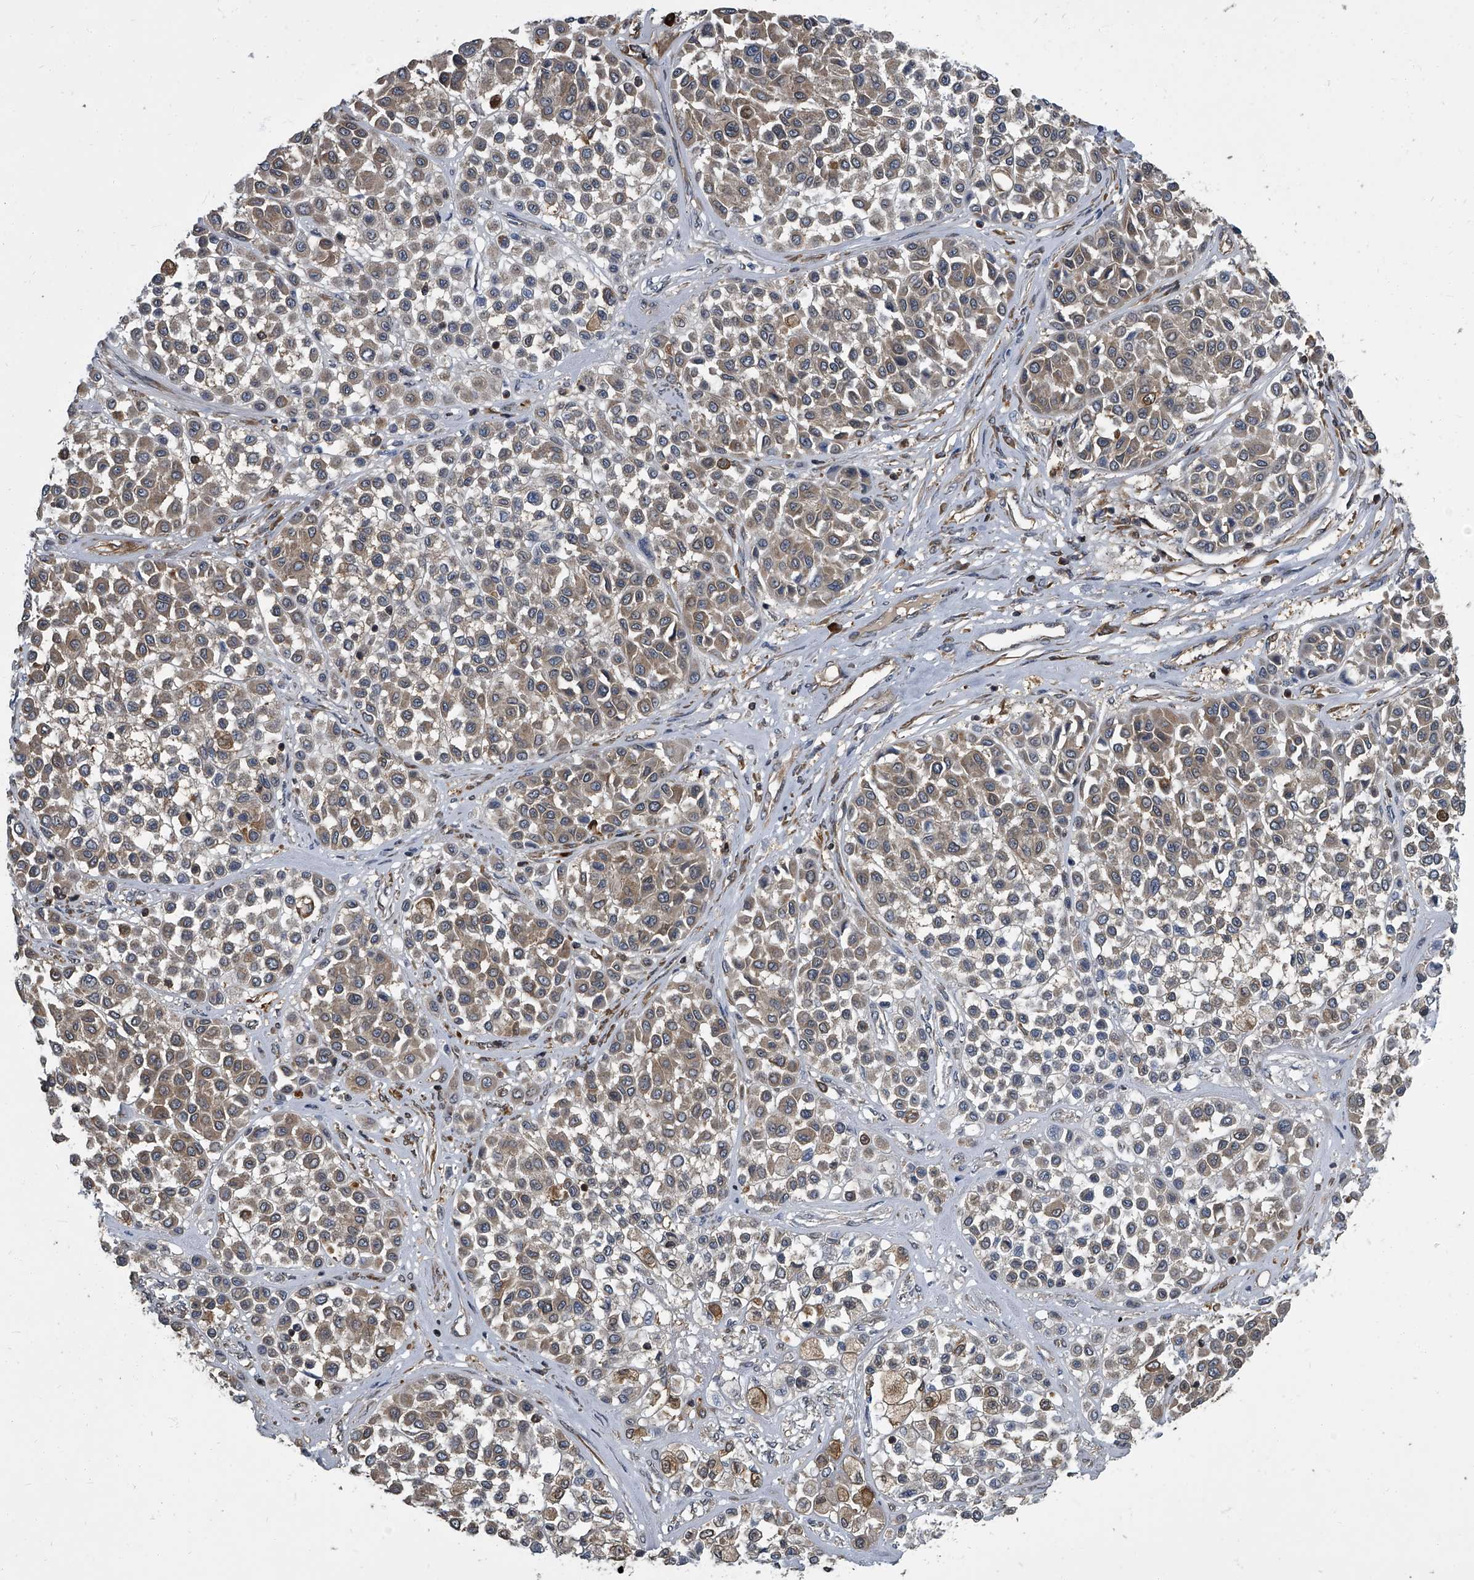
{"staining": {"intensity": "weak", "quantity": ">75%", "location": "cytoplasmic/membranous"}, "tissue": "melanoma", "cell_type": "Tumor cells", "image_type": "cancer", "snomed": [{"axis": "morphology", "description": "Malignant melanoma, Metastatic site"}, {"axis": "topography", "description": "Soft tissue"}], "caption": "Melanoma stained with a brown dye exhibits weak cytoplasmic/membranous positive positivity in approximately >75% of tumor cells.", "gene": "CDV3", "patient": {"sex": "male", "age": 41}}